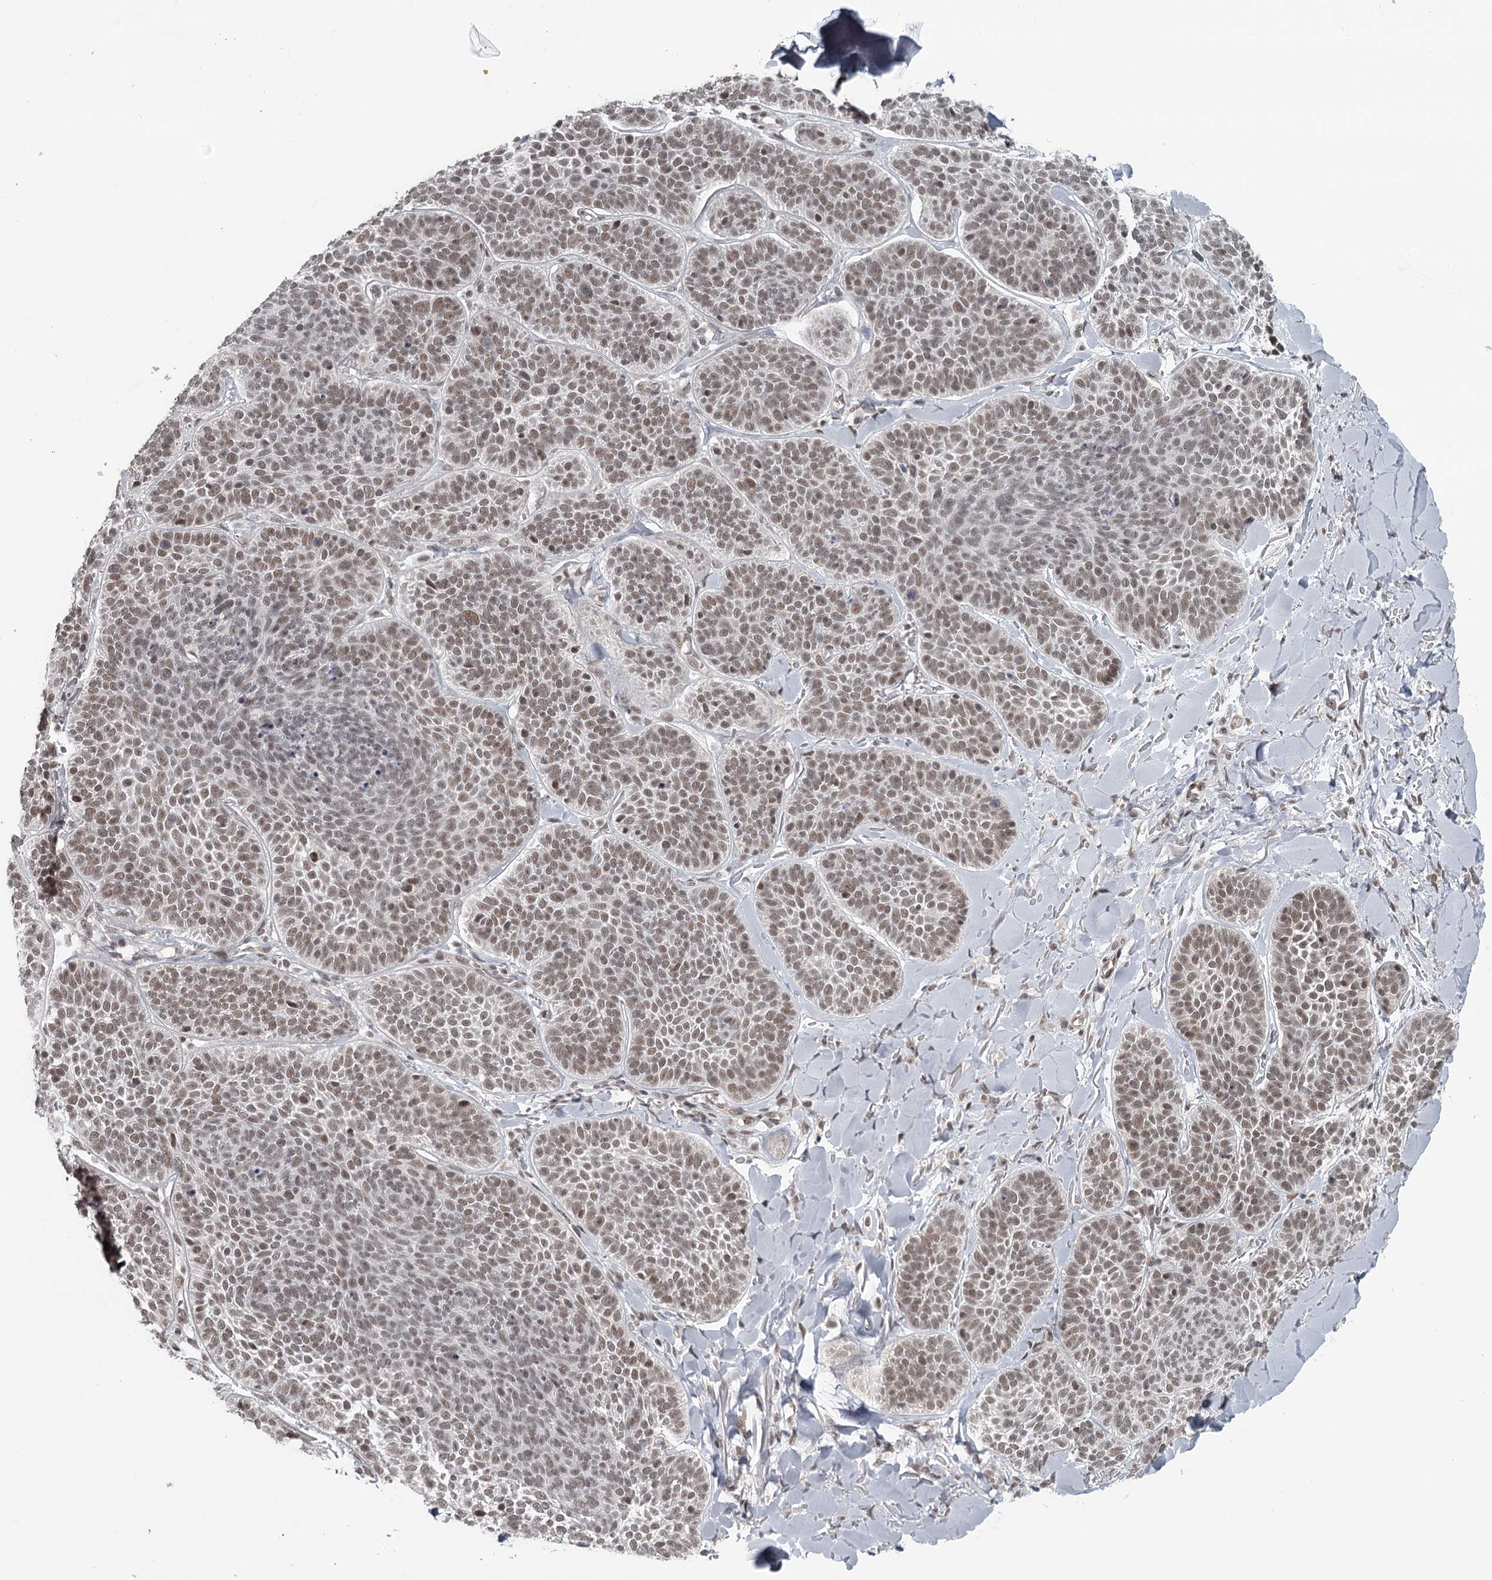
{"staining": {"intensity": "moderate", "quantity": ">75%", "location": "nuclear"}, "tissue": "skin cancer", "cell_type": "Tumor cells", "image_type": "cancer", "snomed": [{"axis": "morphology", "description": "Basal cell carcinoma"}, {"axis": "topography", "description": "Skin"}], "caption": "Immunohistochemistry of human basal cell carcinoma (skin) exhibits medium levels of moderate nuclear positivity in approximately >75% of tumor cells. (DAB (3,3'-diaminobenzidine) IHC with brightfield microscopy, high magnification).", "gene": "FAM13C", "patient": {"sex": "male", "age": 85}}